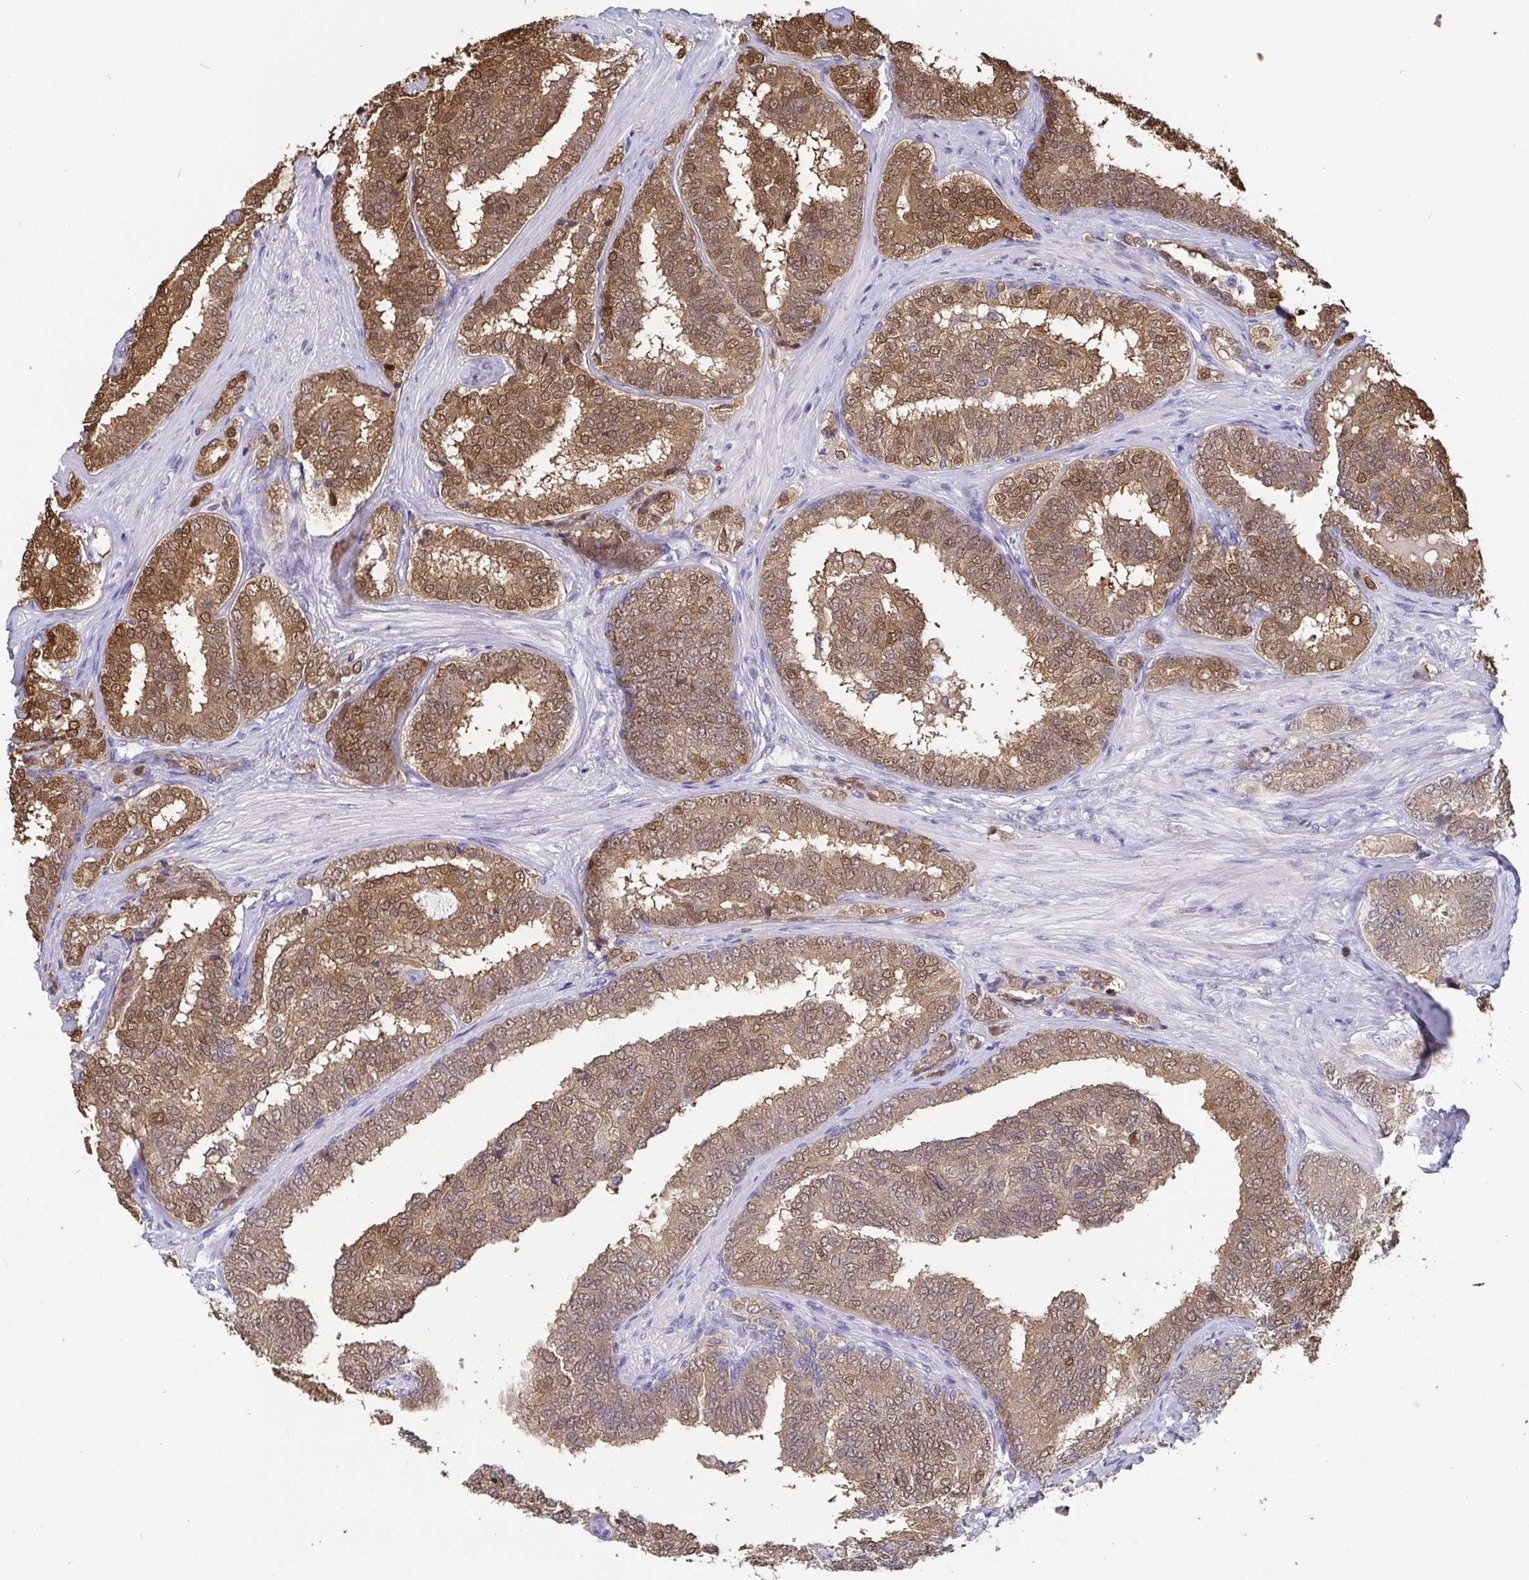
{"staining": {"intensity": "moderate", "quantity": ">75%", "location": "cytoplasmic/membranous,nuclear"}, "tissue": "prostate cancer", "cell_type": "Tumor cells", "image_type": "cancer", "snomed": [{"axis": "morphology", "description": "Adenocarcinoma, High grade"}, {"axis": "topography", "description": "Prostate"}], "caption": "Tumor cells demonstrate medium levels of moderate cytoplasmic/membranous and nuclear staining in approximately >75% of cells in human prostate high-grade adenocarcinoma. The protein is shown in brown color, while the nuclei are stained blue.", "gene": "IDH1", "patient": {"sex": "male", "age": 72}}